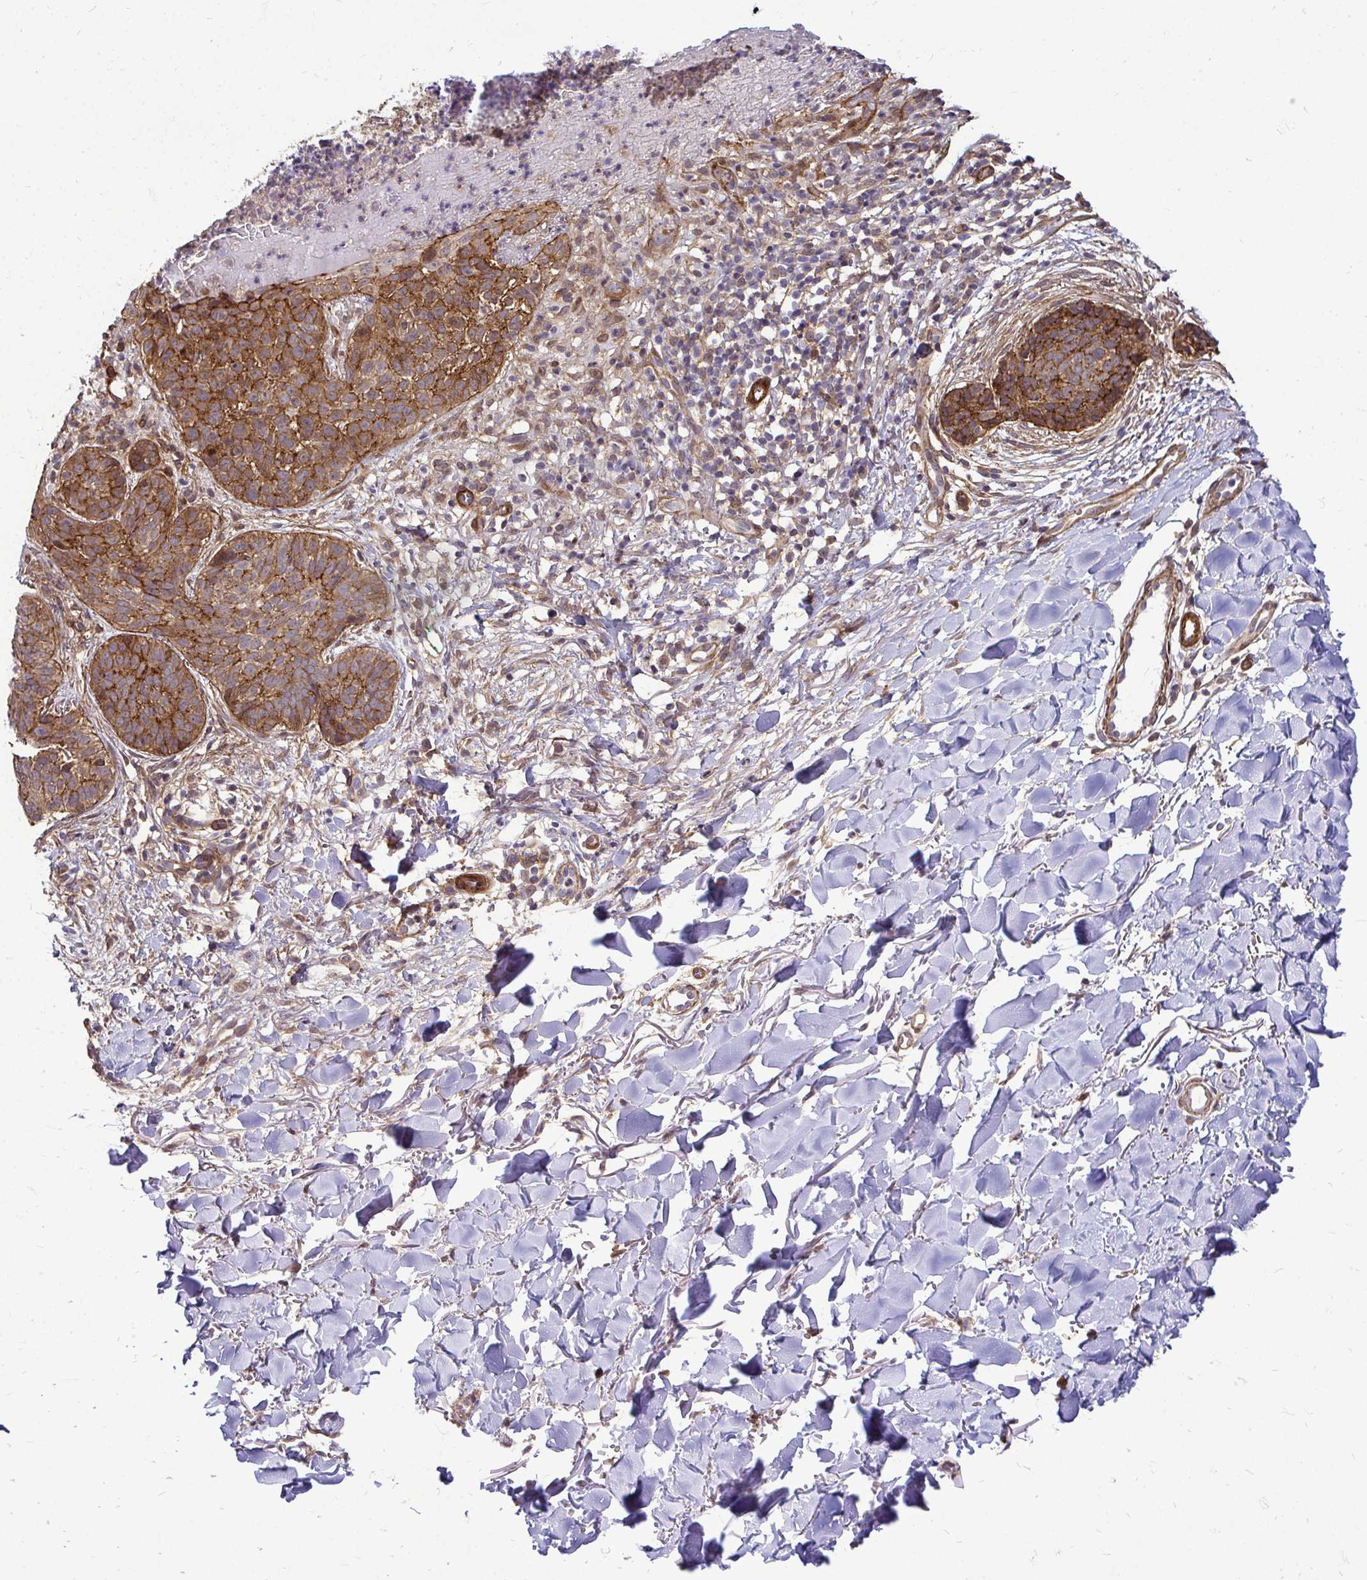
{"staining": {"intensity": "strong", "quantity": ">75%", "location": "cytoplasmic/membranous"}, "tissue": "skin cancer", "cell_type": "Tumor cells", "image_type": "cancer", "snomed": [{"axis": "morphology", "description": "Basal cell carcinoma"}, {"axis": "topography", "description": "Skin"}, {"axis": "topography", "description": "Skin of neck"}, {"axis": "topography", "description": "Skin of shoulder"}, {"axis": "topography", "description": "Skin of back"}], "caption": "The photomicrograph shows staining of skin cancer (basal cell carcinoma), revealing strong cytoplasmic/membranous protein positivity (brown color) within tumor cells.", "gene": "TRIP6", "patient": {"sex": "male", "age": 80}}